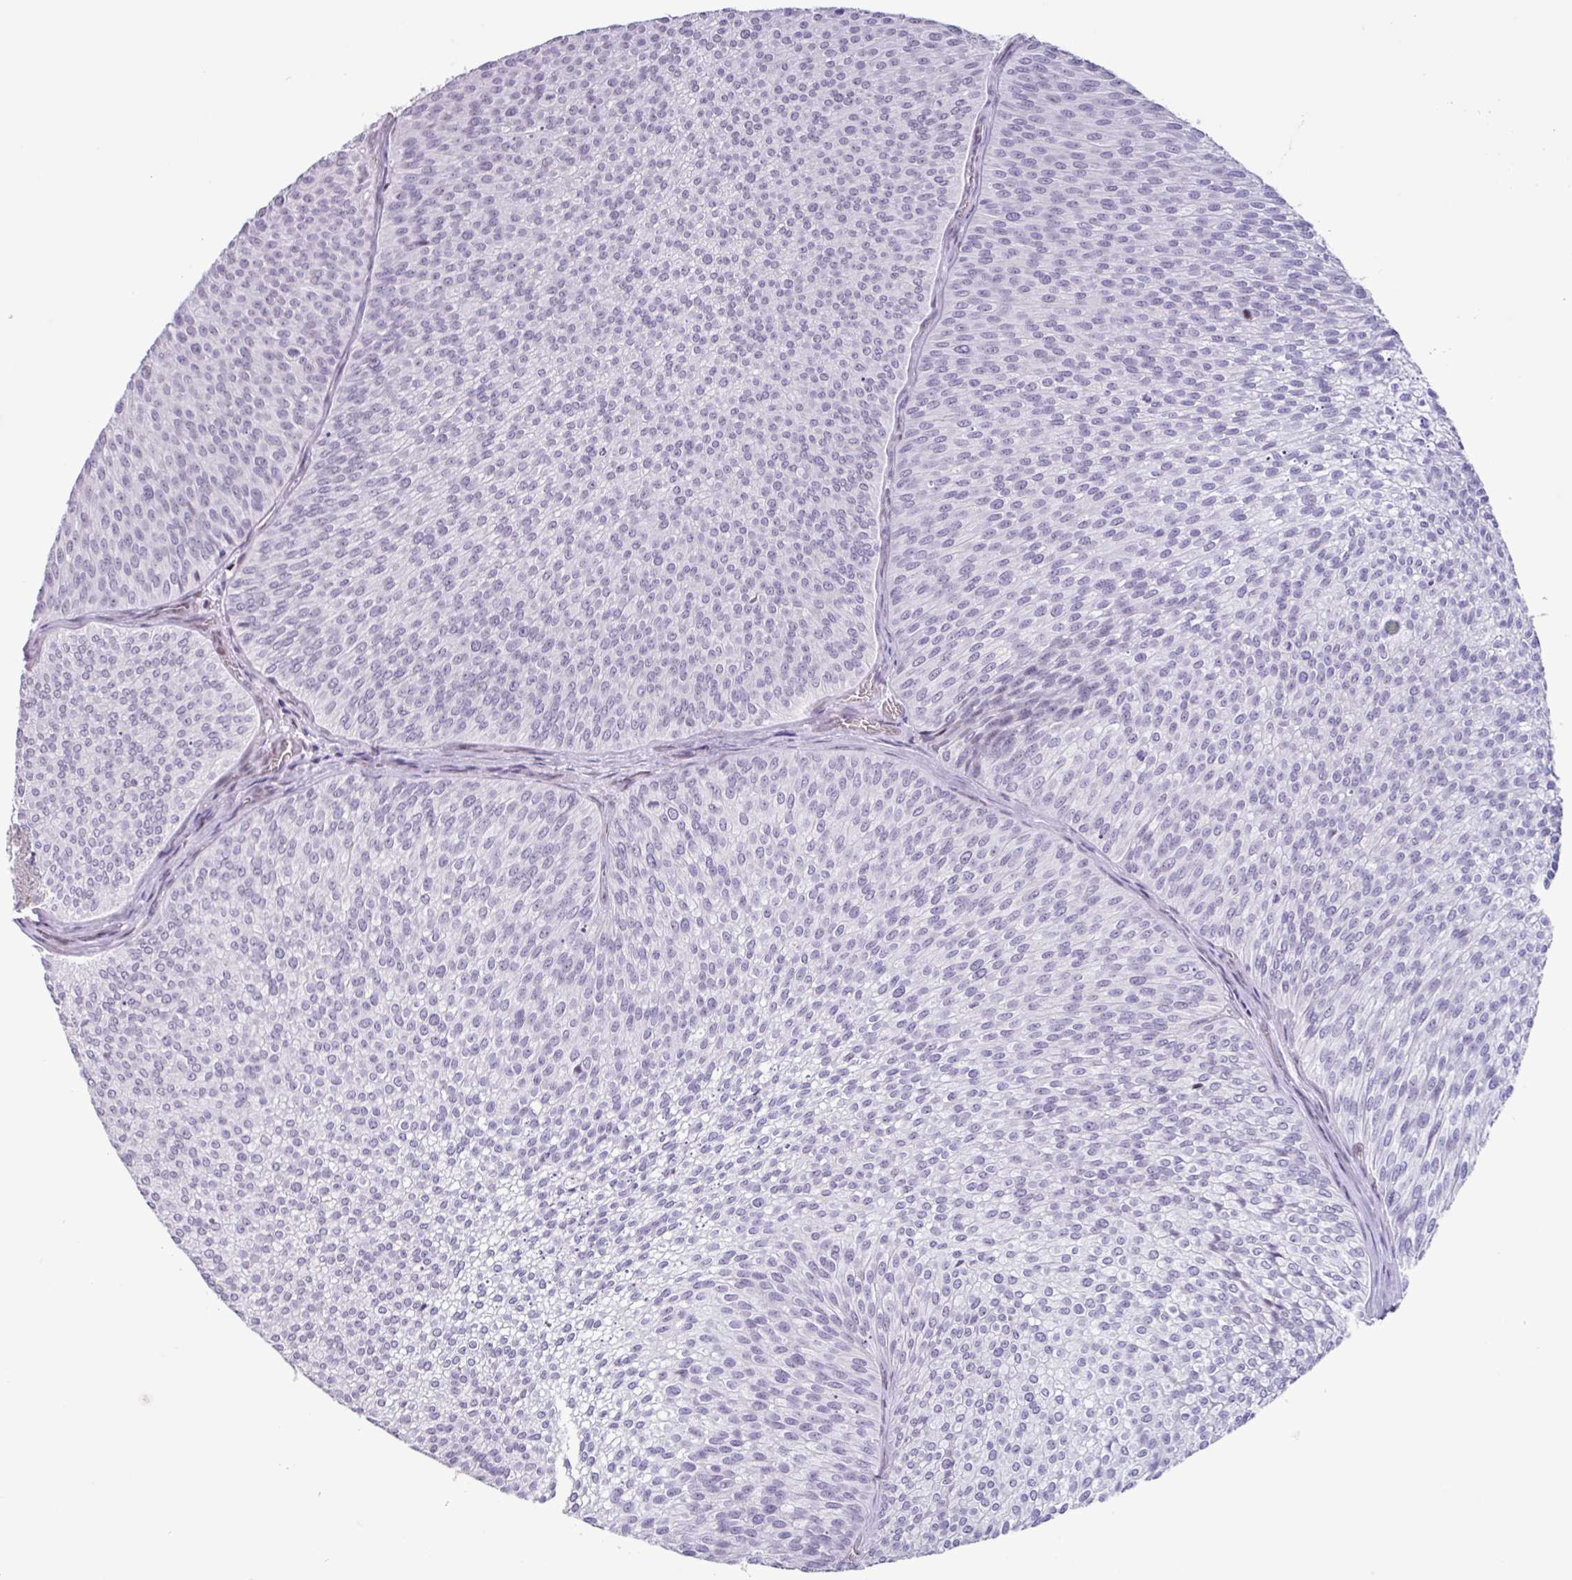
{"staining": {"intensity": "negative", "quantity": "none", "location": "none"}, "tissue": "urothelial cancer", "cell_type": "Tumor cells", "image_type": "cancer", "snomed": [{"axis": "morphology", "description": "Urothelial carcinoma, Low grade"}, {"axis": "topography", "description": "Urinary bladder"}], "caption": "This is an immunohistochemistry histopathology image of human urothelial carcinoma (low-grade). There is no positivity in tumor cells.", "gene": "OTX1", "patient": {"sex": "male", "age": 91}}